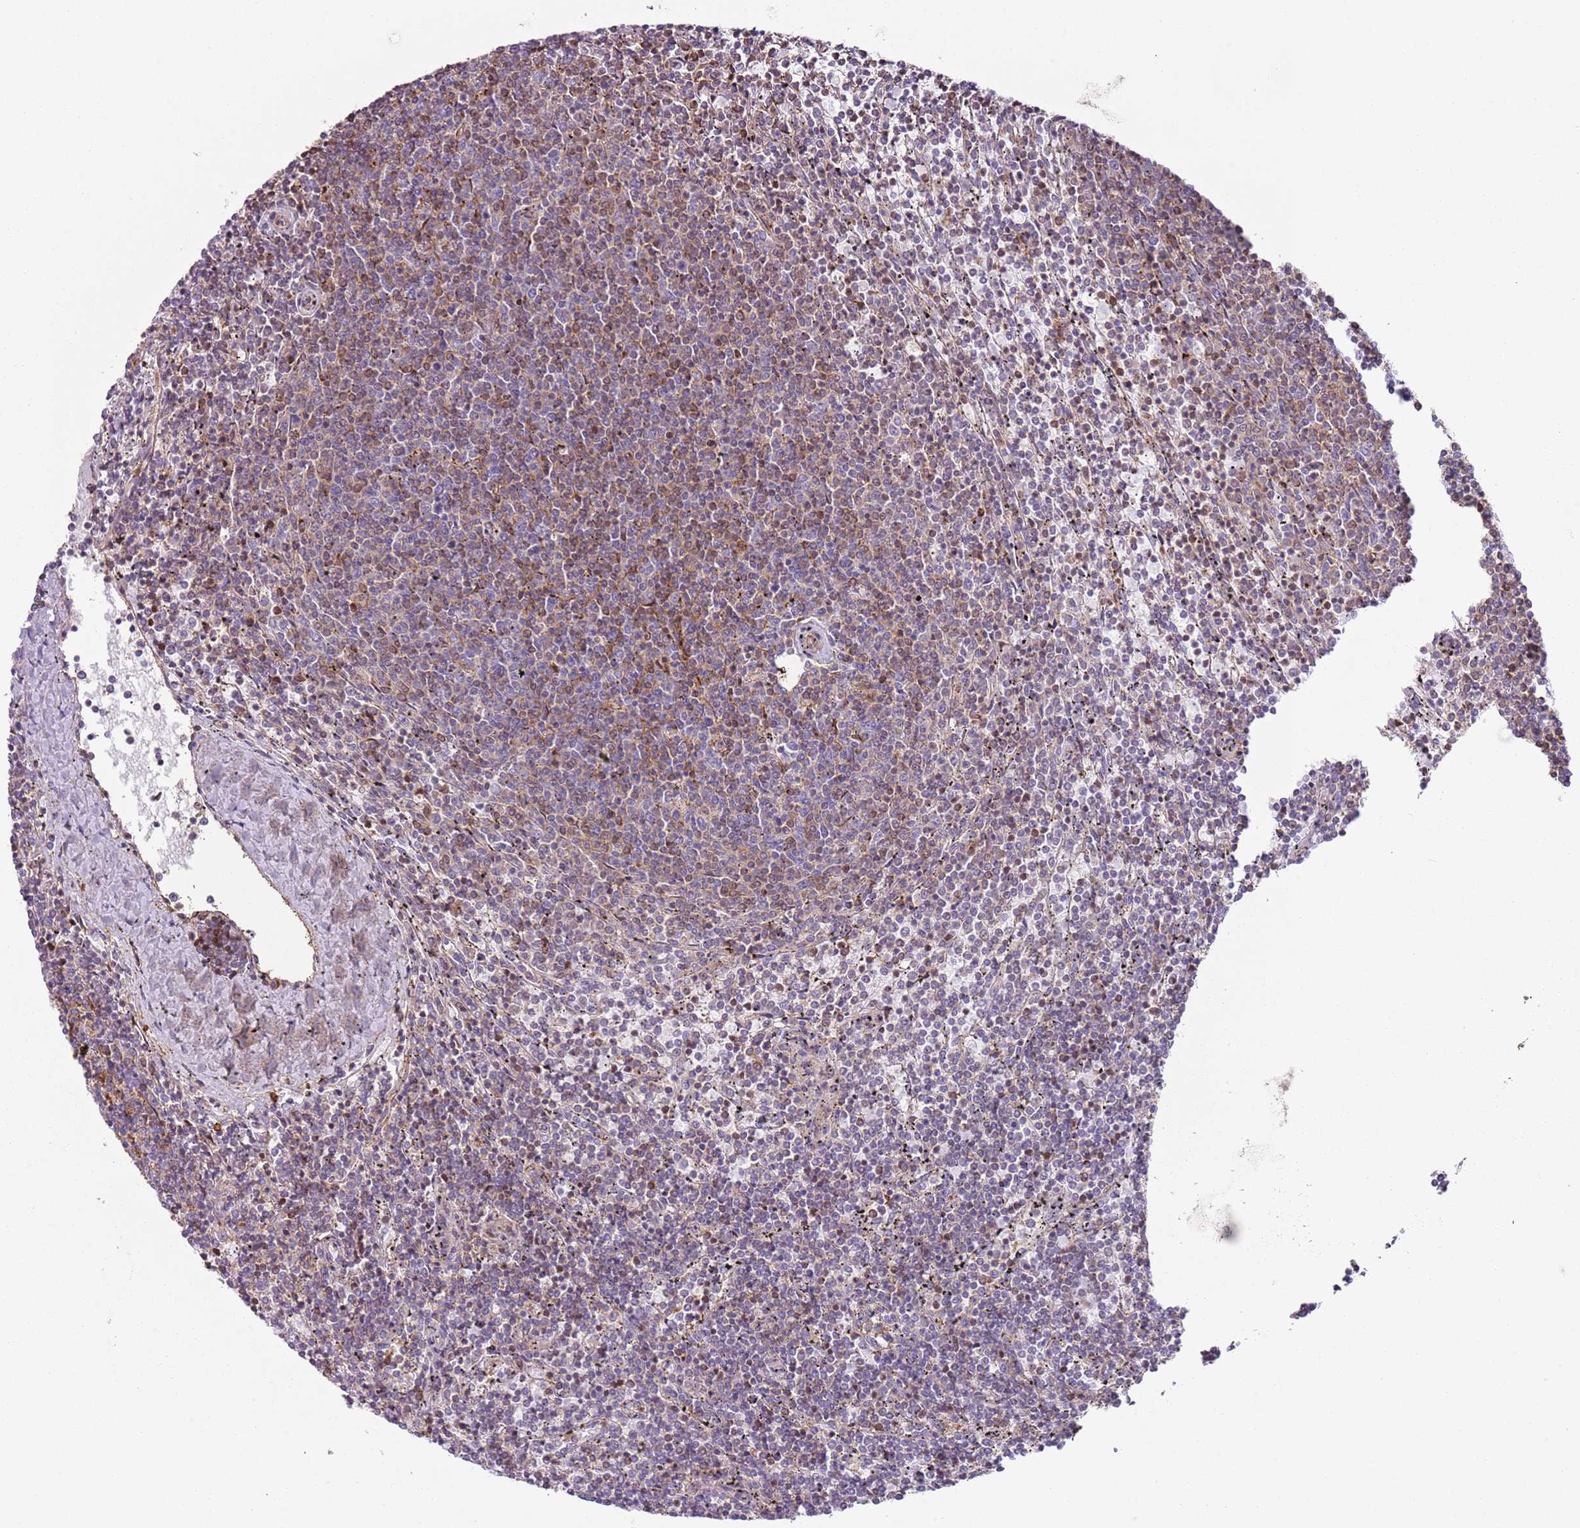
{"staining": {"intensity": "weak", "quantity": "25%-75%", "location": "cytoplasmic/membranous"}, "tissue": "lymphoma", "cell_type": "Tumor cells", "image_type": "cancer", "snomed": [{"axis": "morphology", "description": "Malignant lymphoma, non-Hodgkin's type, Low grade"}, {"axis": "topography", "description": "Spleen"}], "caption": "The micrograph exhibits staining of lymphoma, revealing weak cytoplasmic/membranous protein staining (brown color) within tumor cells.", "gene": "GNAI3", "patient": {"sex": "female", "age": 50}}